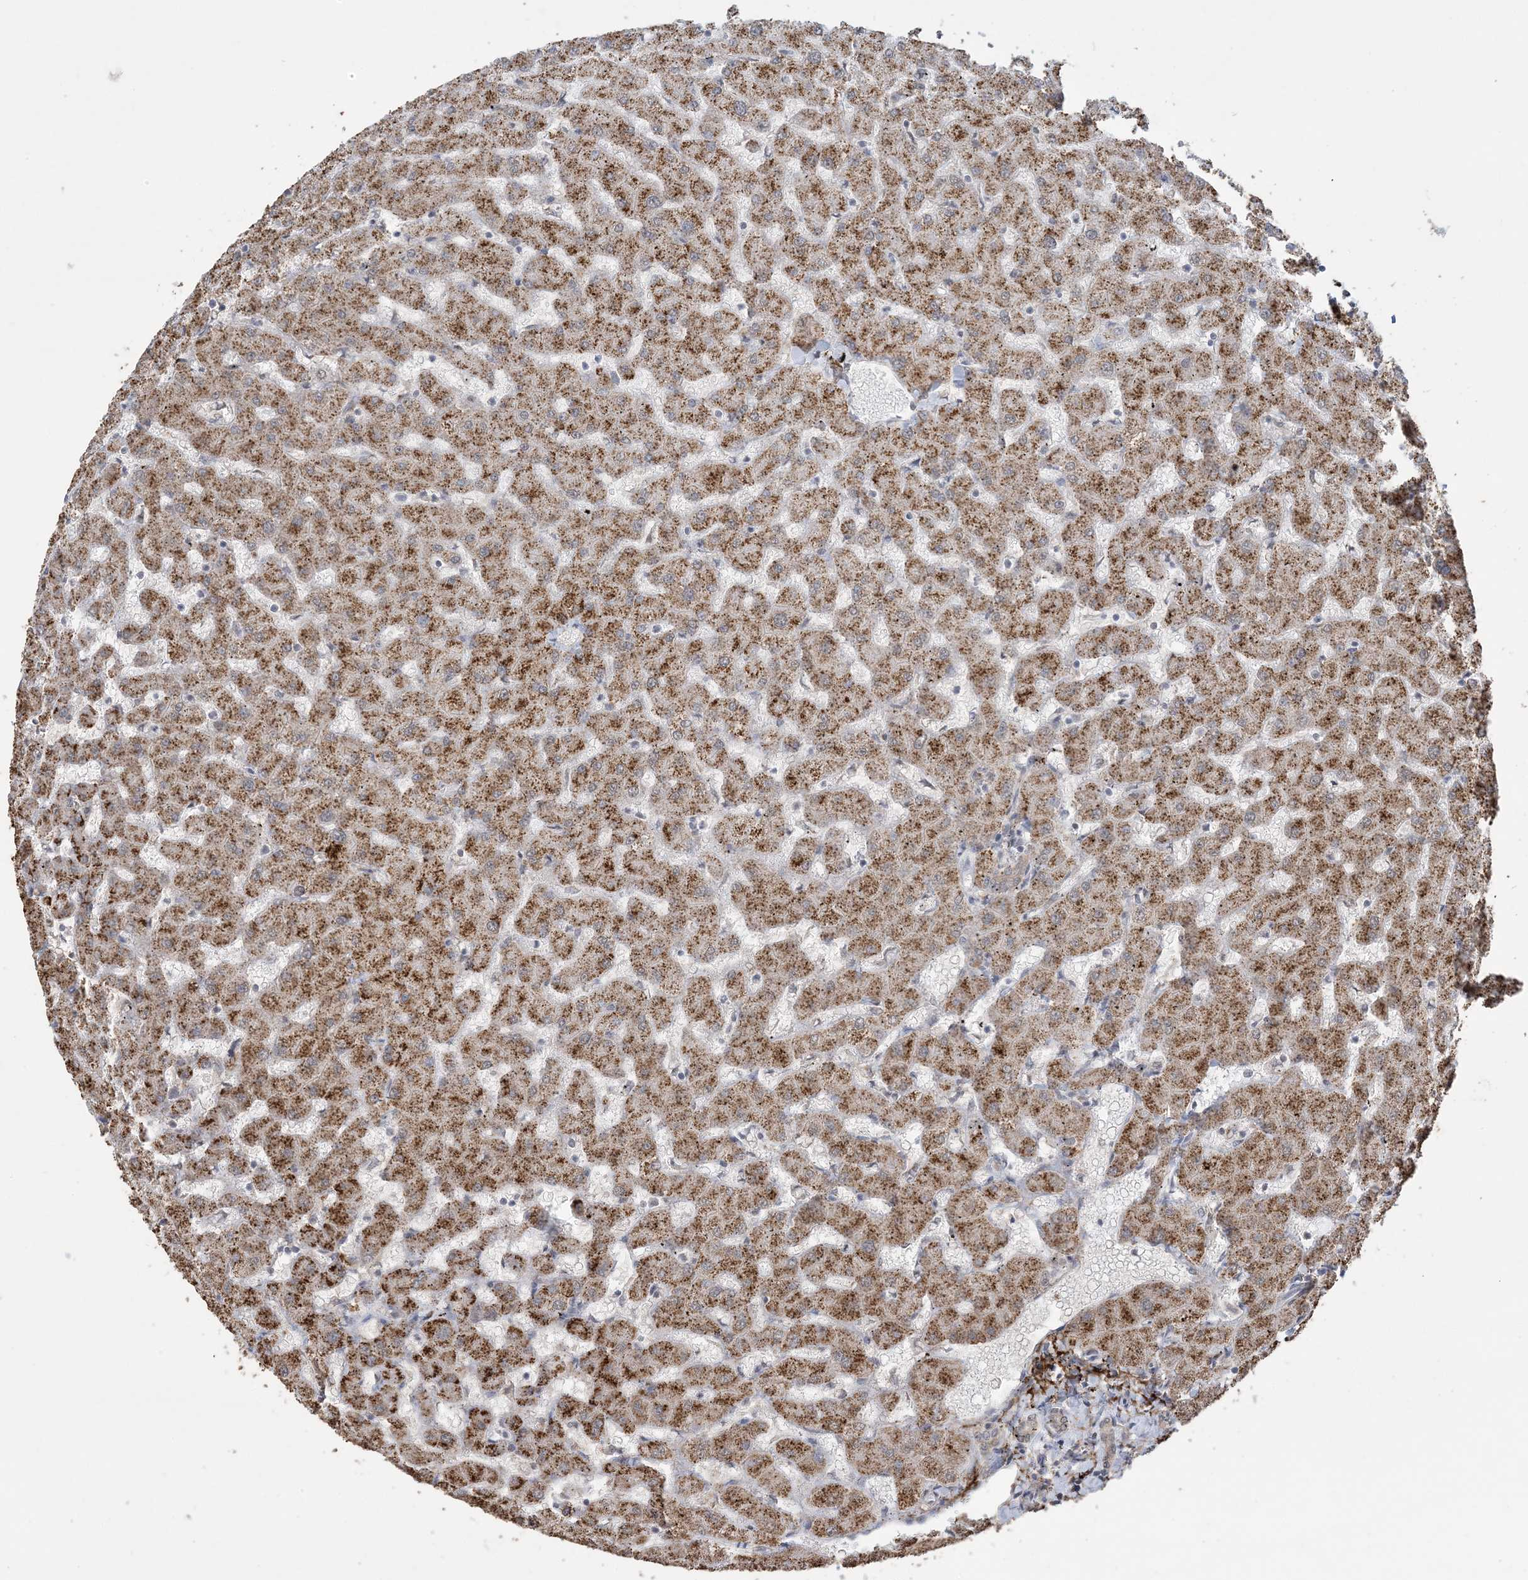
{"staining": {"intensity": "weak", "quantity": ">75%", "location": "cytoplasmic/membranous"}, "tissue": "liver", "cell_type": "Cholangiocytes", "image_type": "normal", "snomed": [{"axis": "morphology", "description": "Normal tissue, NOS"}, {"axis": "topography", "description": "Liver"}], "caption": "Protein expression analysis of normal human liver reveals weak cytoplasmic/membranous staining in about >75% of cholangiocytes. The staining was performed using DAB, with brown indicating positive protein expression. Nuclei are stained blue with hematoxylin.", "gene": "XRN1", "patient": {"sex": "female", "age": 63}}